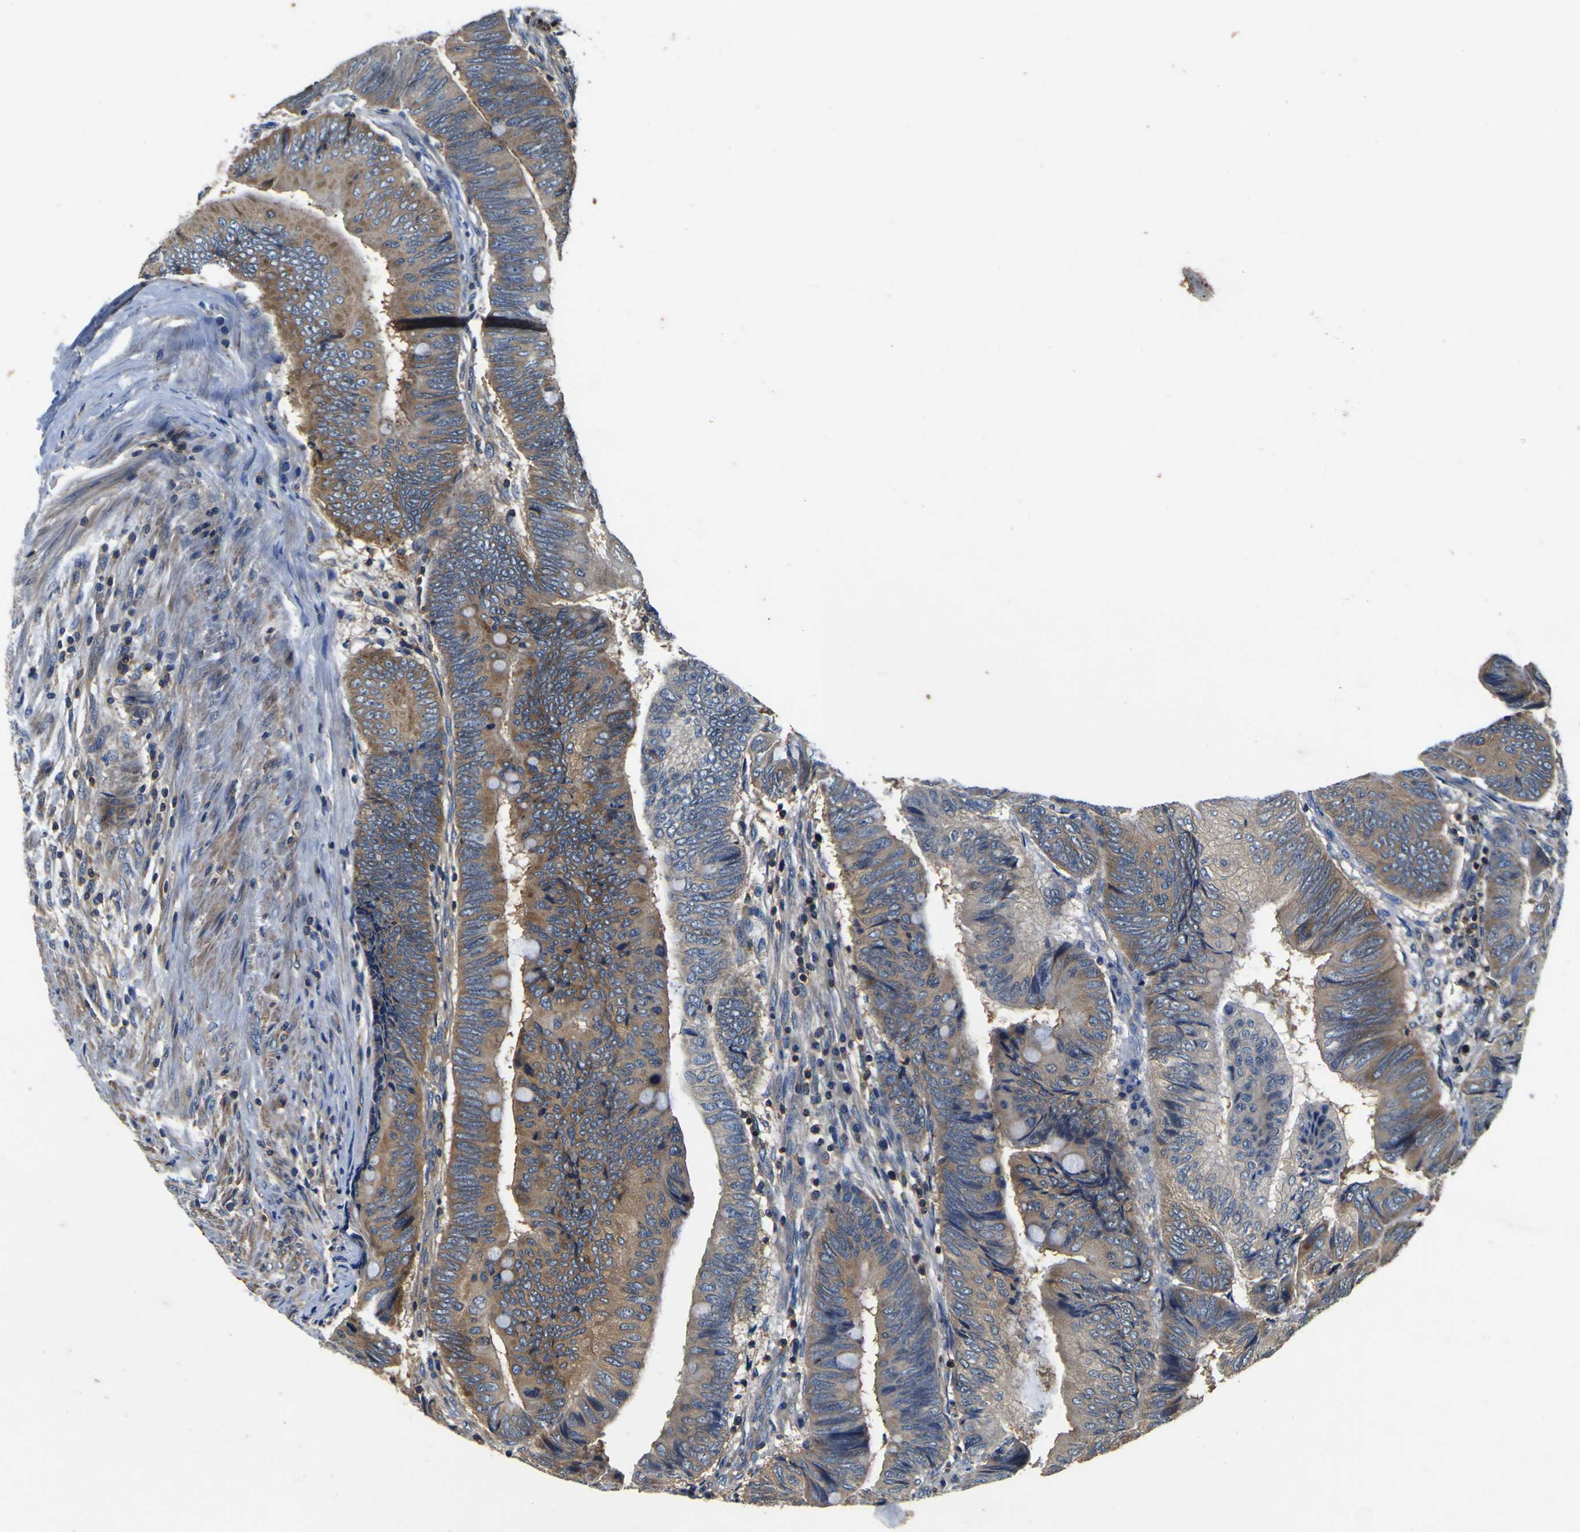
{"staining": {"intensity": "moderate", "quantity": "<25%", "location": "cytoplasmic/membranous"}, "tissue": "colorectal cancer", "cell_type": "Tumor cells", "image_type": "cancer", "snomed": [{"axis": "morphology", "description": "Normal tissue, NOS"}, {"axis": "morphology", "description": "Adenocarcinoma, NOS"}, {"axis": "topography", "description": "Rectum"}, {"axis": "topography", "description": "Peripheral nerve tissue"}], "caption": "Immunohistochemical staining of human colorectal adenocarcinoma reveals low levels of moderate cytoplasmic/membranous protein staining in approximately <25% of tumor cells.", "gene": "CNR2", "patient": {"sex": "male", "age": 92}}